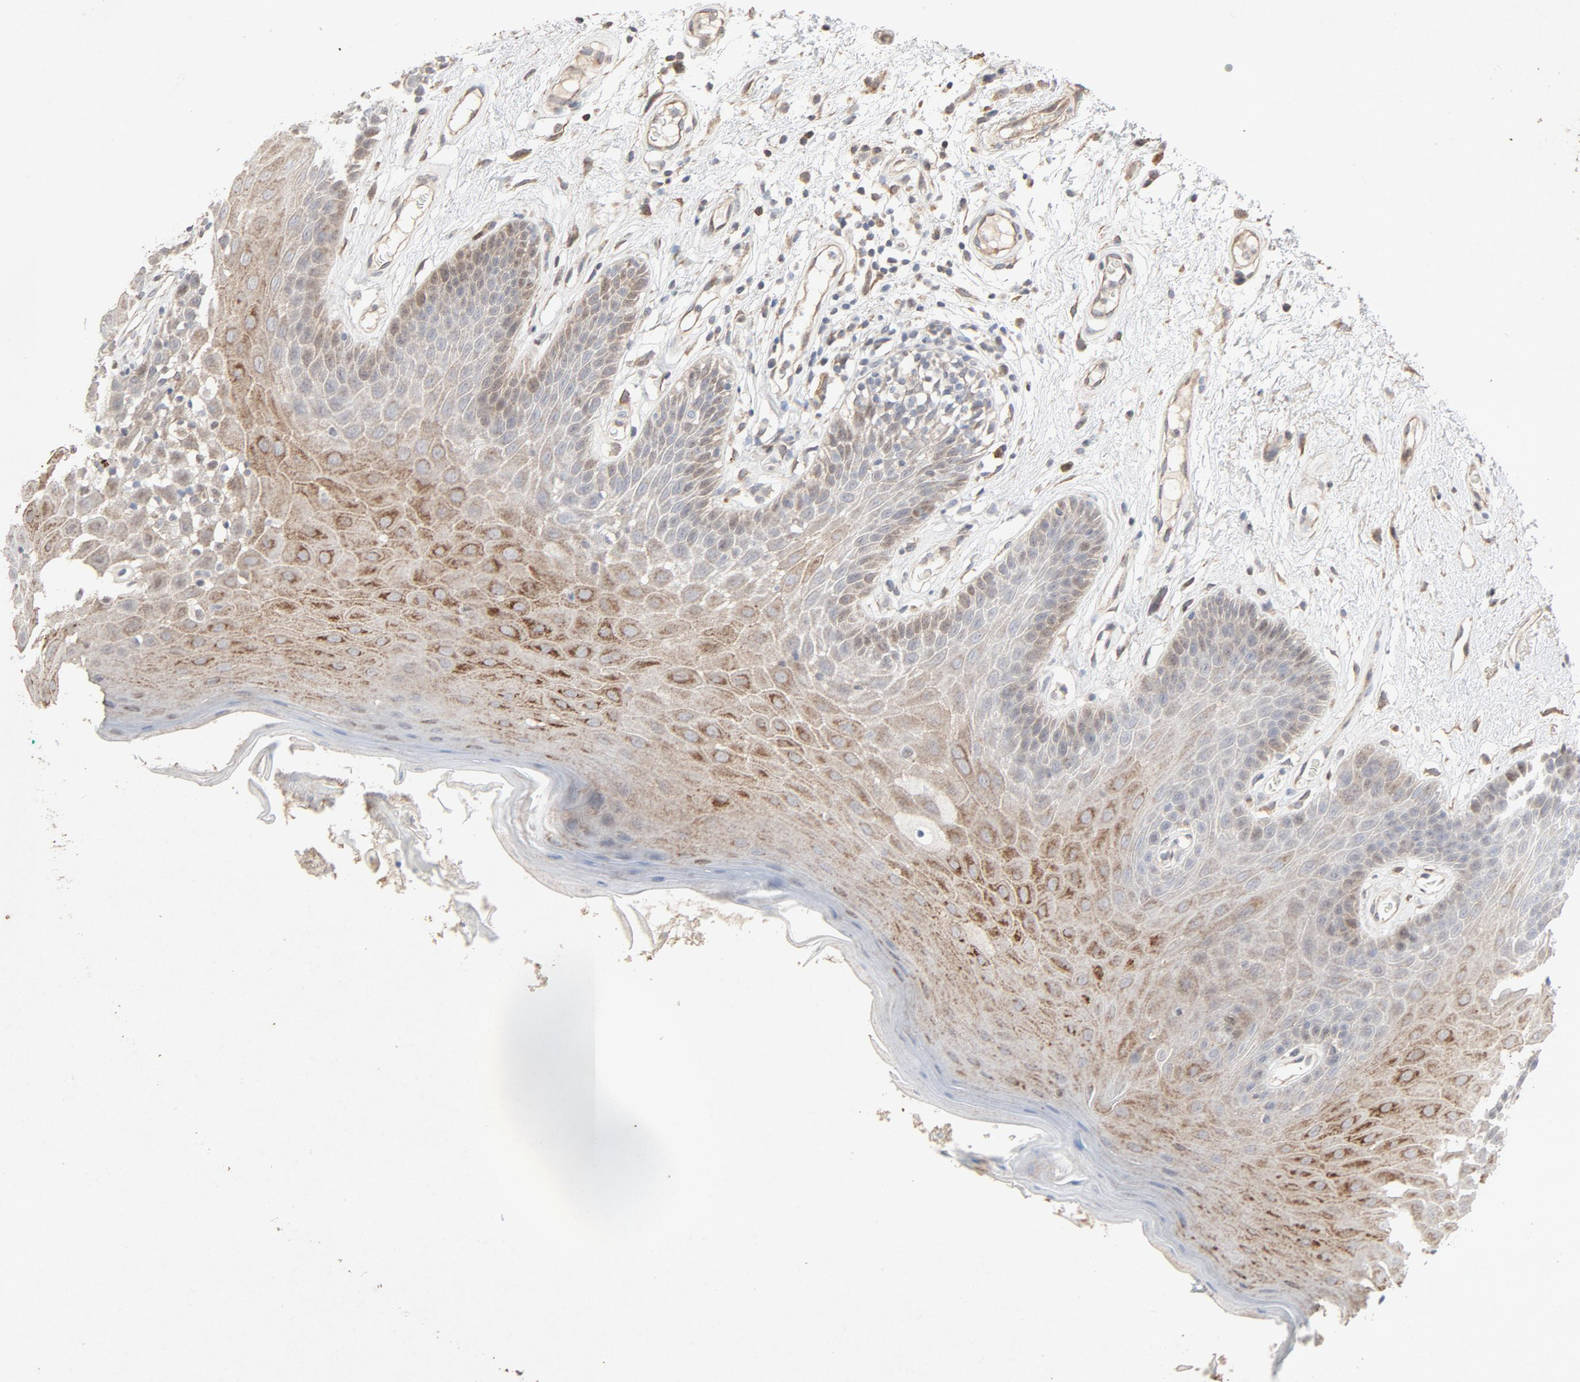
{"staining": {"intensity": "moderate", "quantity": ">75%", "location": "cytoplasmic/membranous"}, "tissue": "oral mucosa", "cell_type": "Squamous epithelial cells", "image_type": "normal", "snomed": [{"axis": "morphology", "description": "Normal tissue, NOS"}, {"axis": "morphology", "description": "Squamous cell carcinoma, NOS"}, {"axis": "topography", "description": "Skeletal muscle"}, {"axis": "topography", "description": "Oral tissue"}, {"axis": "topography", "description": "Head-Neck"}], "caption": "Protein expression analysis of unremarkable oral mucosa demonstrates moderate cytoplasmic/membranous positivity in approximately >75% of squamous epithelial cells.", "gene": "CDK6", "patient": {"sex": "male", "age": 71}}